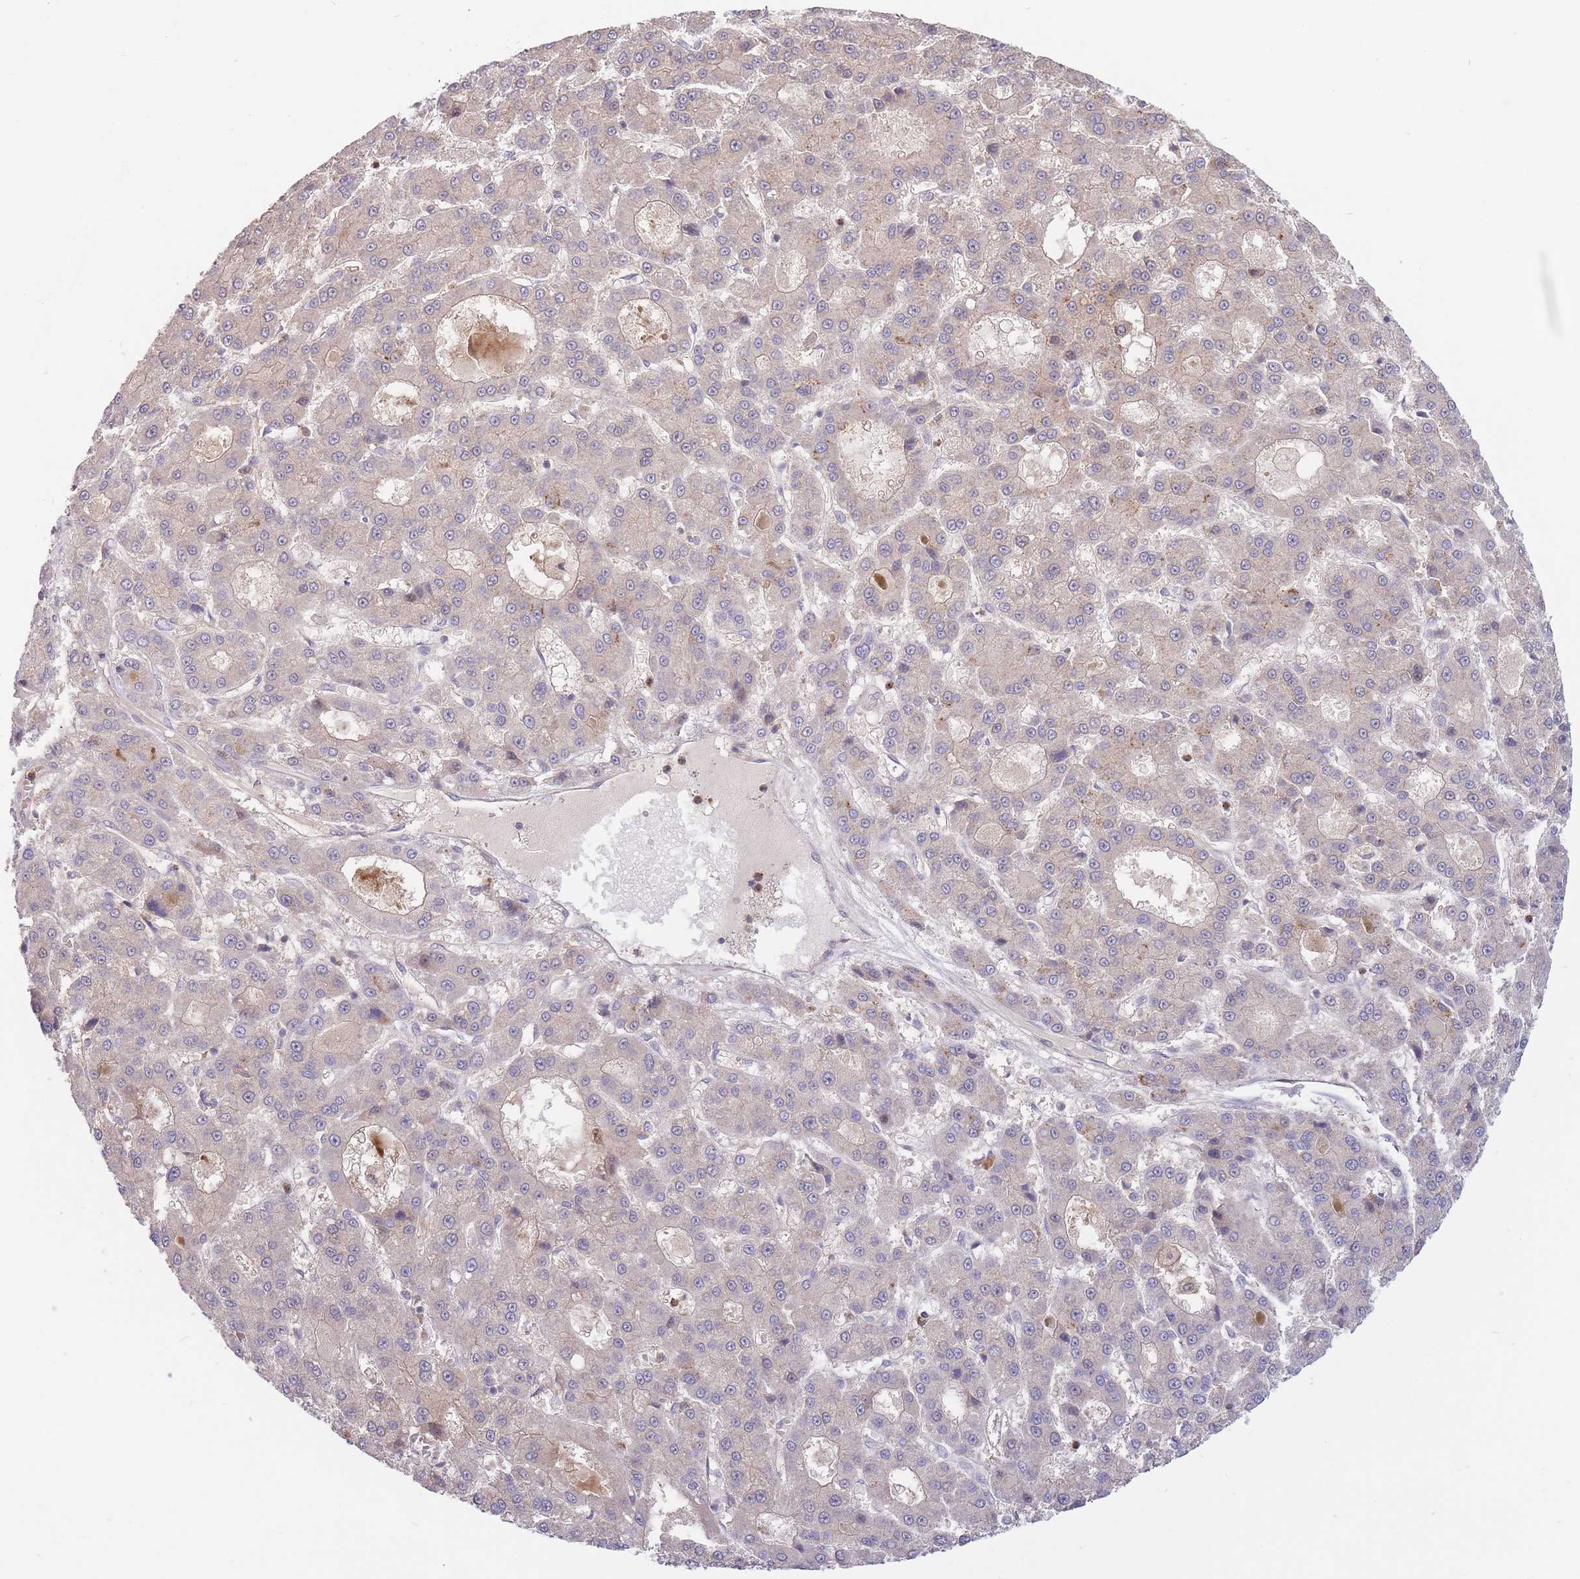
{"staining": {"intensity": "negative", "quantity": "none", "location": "none"}, "tissue": "liver cancer", "cell_type": "Tumor cells", "image_type": "cancer", "snomed": [{"axis": "morphology", "description": "Carcinoma, Hepatocellular, NOS"}, {"axis": "topography", "description": "Liver"}], "caption": "Liver hepatocellular carcinoma was stained to show a protein in brown. There is no significant expression in tumor cells.", "gene": "ZNF304", "patient": {"sex": "male", "age": 70}}